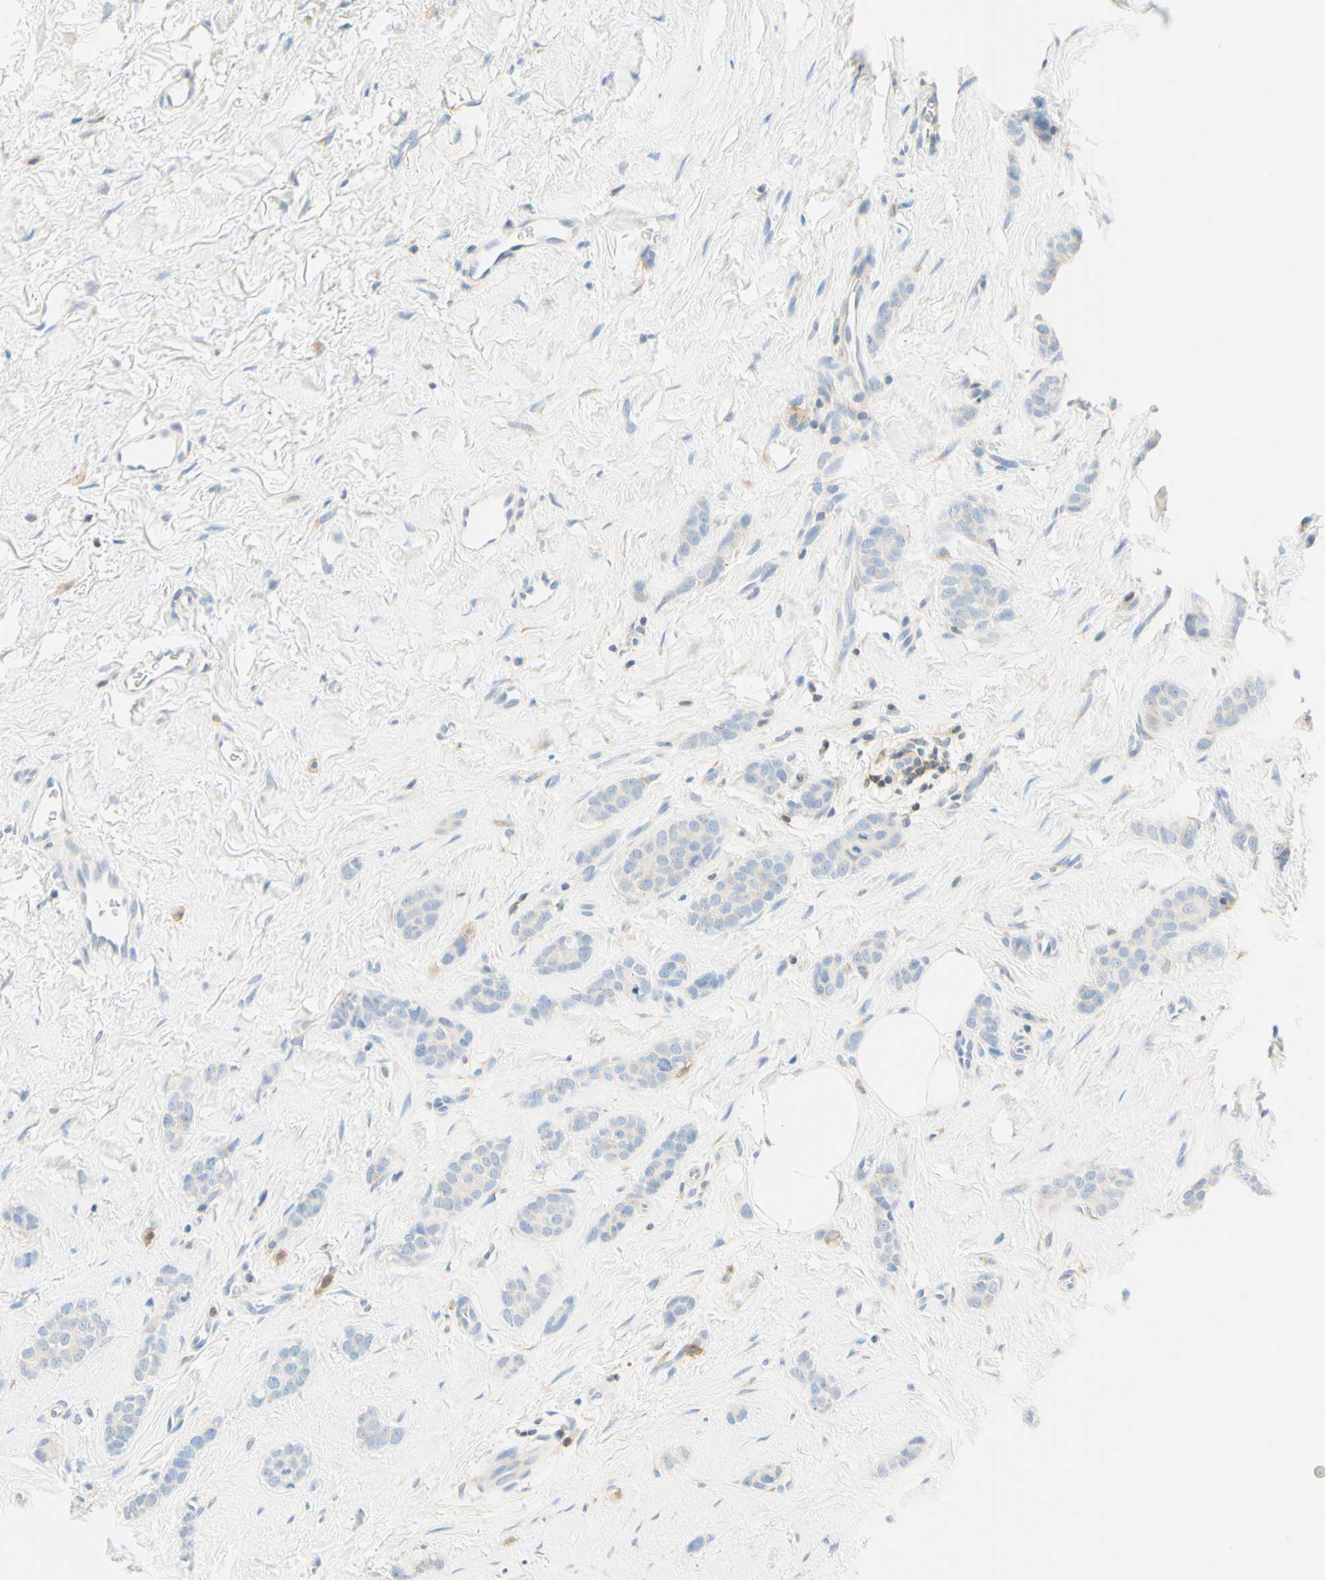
{"staining": {"intensity": "negative", "quantity": "none", "location": "none"}, "tissue": "breast cancer", "cell_type": "Tumor cells", "image_type": "cancer", "snomed": [{"axis": "morphology", "description": "Lobular carcinoma"}, {"axis": "topography", "description": "Skin"}, {"axis": "topography", "description": "Breast"}], "caption": "IHC photomicrograph of lobular carcinoma (breast) stained for a protein (brown), which reveals no positivity in tumor cells. (DAB (3,3'-diaminobenzidine) IHC, high magnification).", "gene": "LAT", "patient": {"sex": "female", "age": 46}}